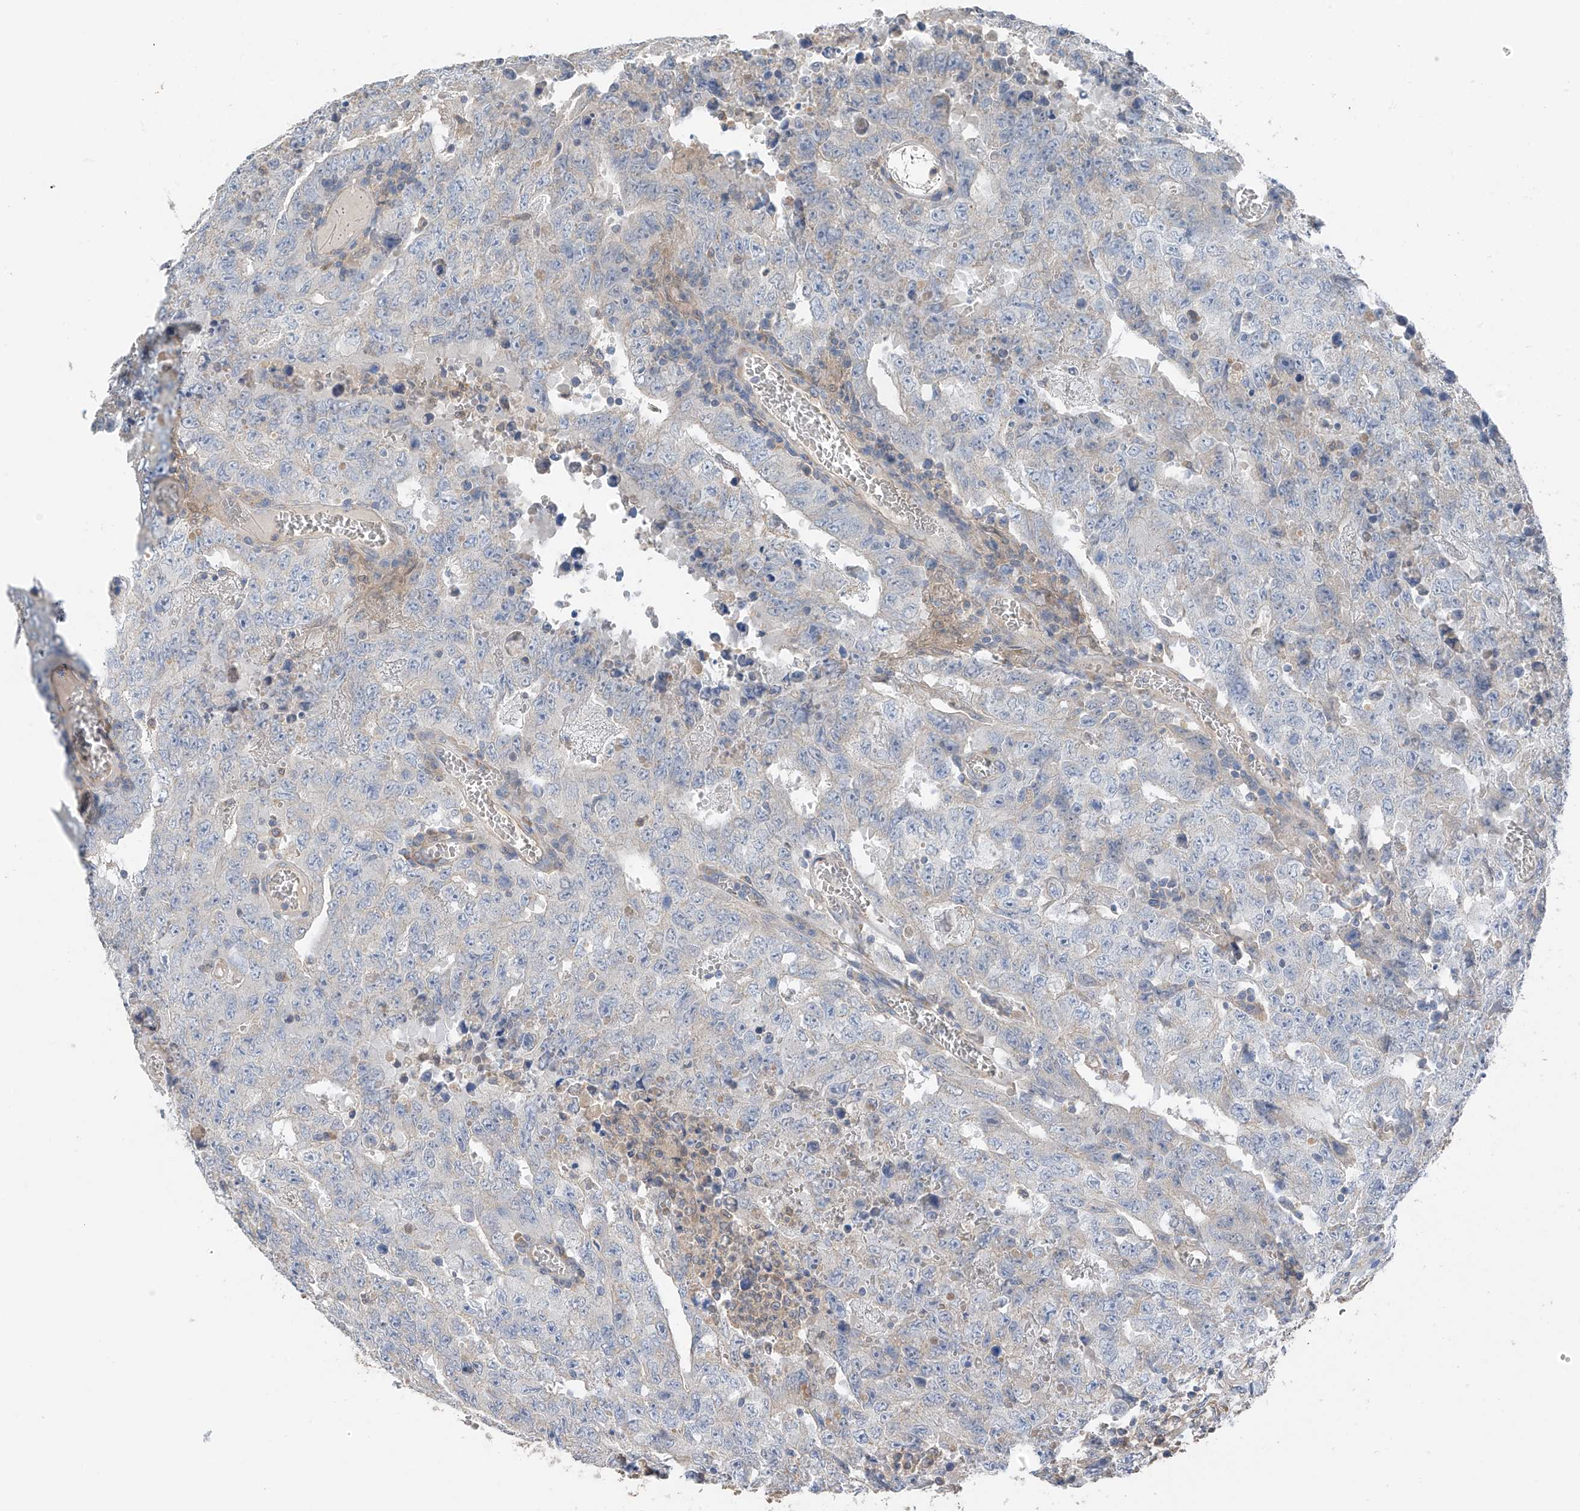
{"staining": {"intensity": "negative", "quantity": "none", "location": "none"}, "tissue": "testis cancer", "cell_type": "Tumor cells", "image_type": "cancer", "snomed": [{"axis": "morphology", "description": "Carcinoma, Embryonal, NOS"}, {"axis": "topography", "description": "Testis"}], "caption": "Tumor cells are negative for protein expression in human testis cancer.", "gene": "GALNTL6", "patient": {"sex": "male", "age": 26}}